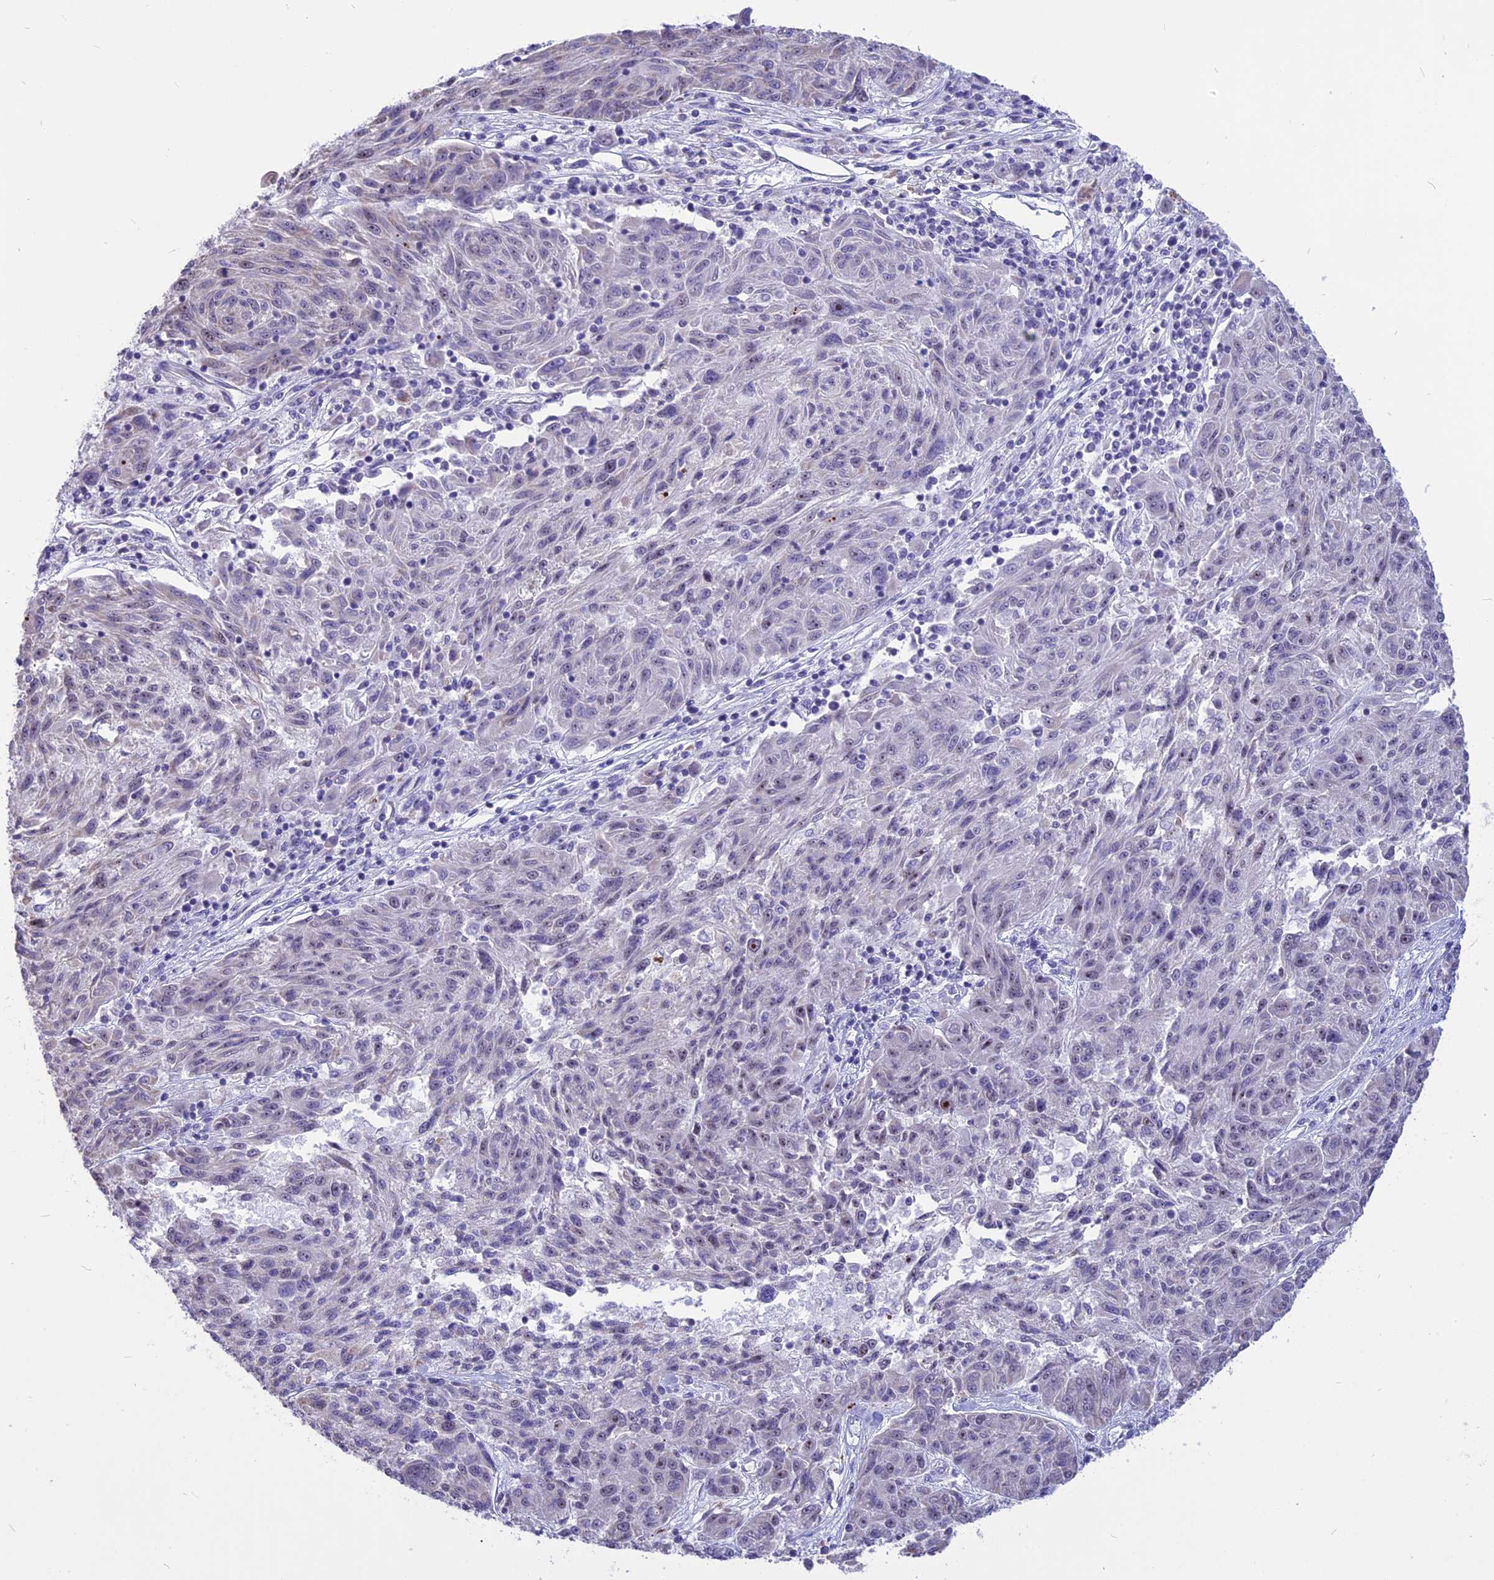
{"staining": {"intensity": "negative", "quantity": "none", "location": "none"}, "tissue": "melanoma", "cell_type": "Tumor cells", "image_type": "cancer", "snomed": [{"axis": "morphology", "description": "Malignant melanoma, NOS"}, {"axis": "topography", "description": "Skin"}], "caption": "IHC image of human melanoma stained for a protein (brown), which shows no expression in tumor cells. (DAB (3,3'-diaminobenzidine) IHC with hematoxylin counter stain).", "gene": "CMSS1", "patient": {"sex": "male", "age": 53}}